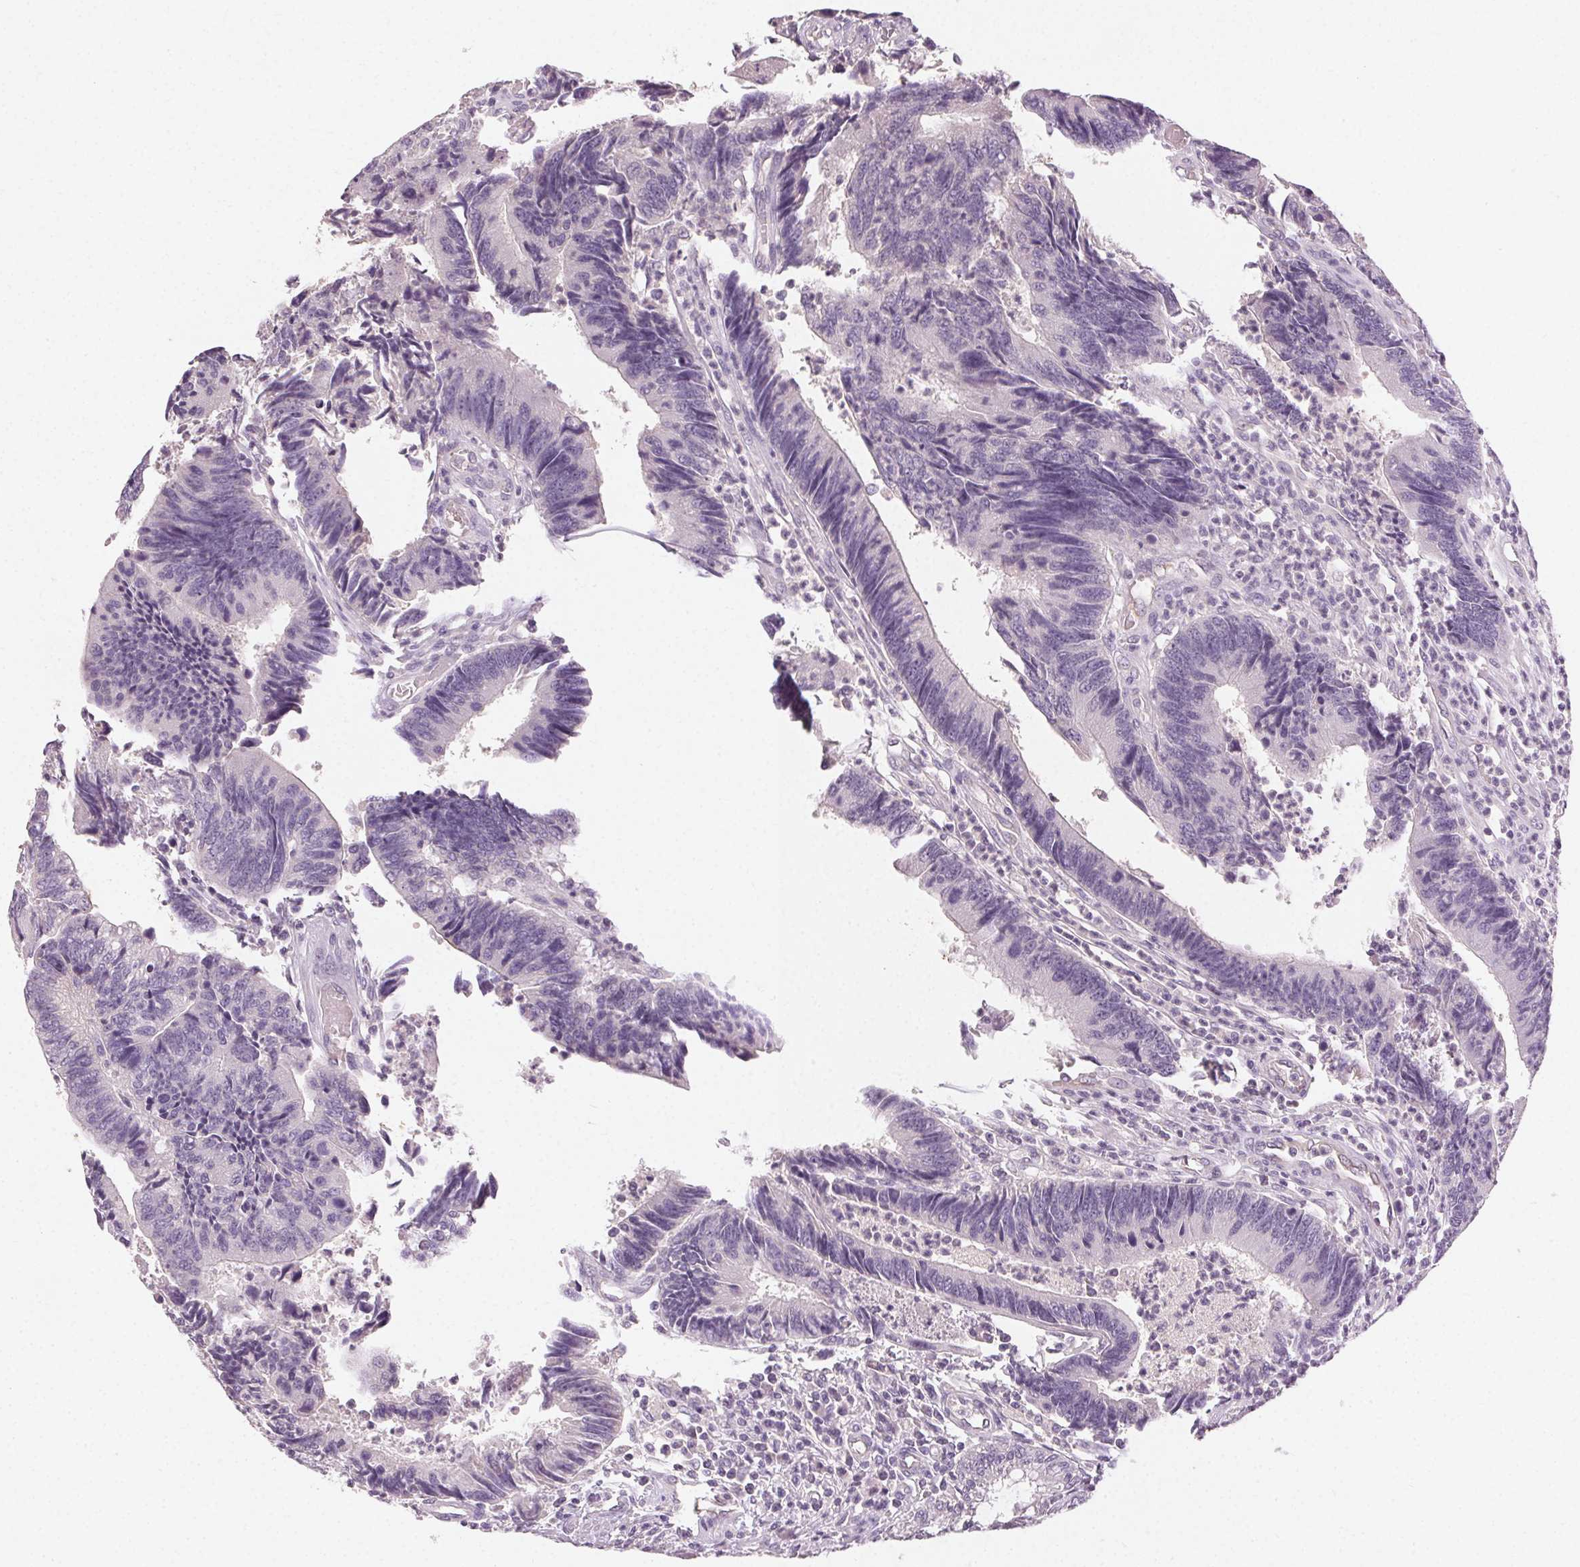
{"staining": {"intensity": "negative", "quantity": "none", "location": "none"}, "tissue": "colorectal cancer", "cell_type": "Tumor cells", "image_type": "cancer", "snomed": [{"axis": "morphology", "description": "Adenocarcinoma, NOS"}, {"axis": "topography", "description": "Colon"}], "caption": "Human colorectal adenocarcinoma stained for a protein using immunohistochemistry (IHC) shows no positivity in tumor cells.", "gene": "CLTRN", "patient": {"sex": "female", "age": 67}}